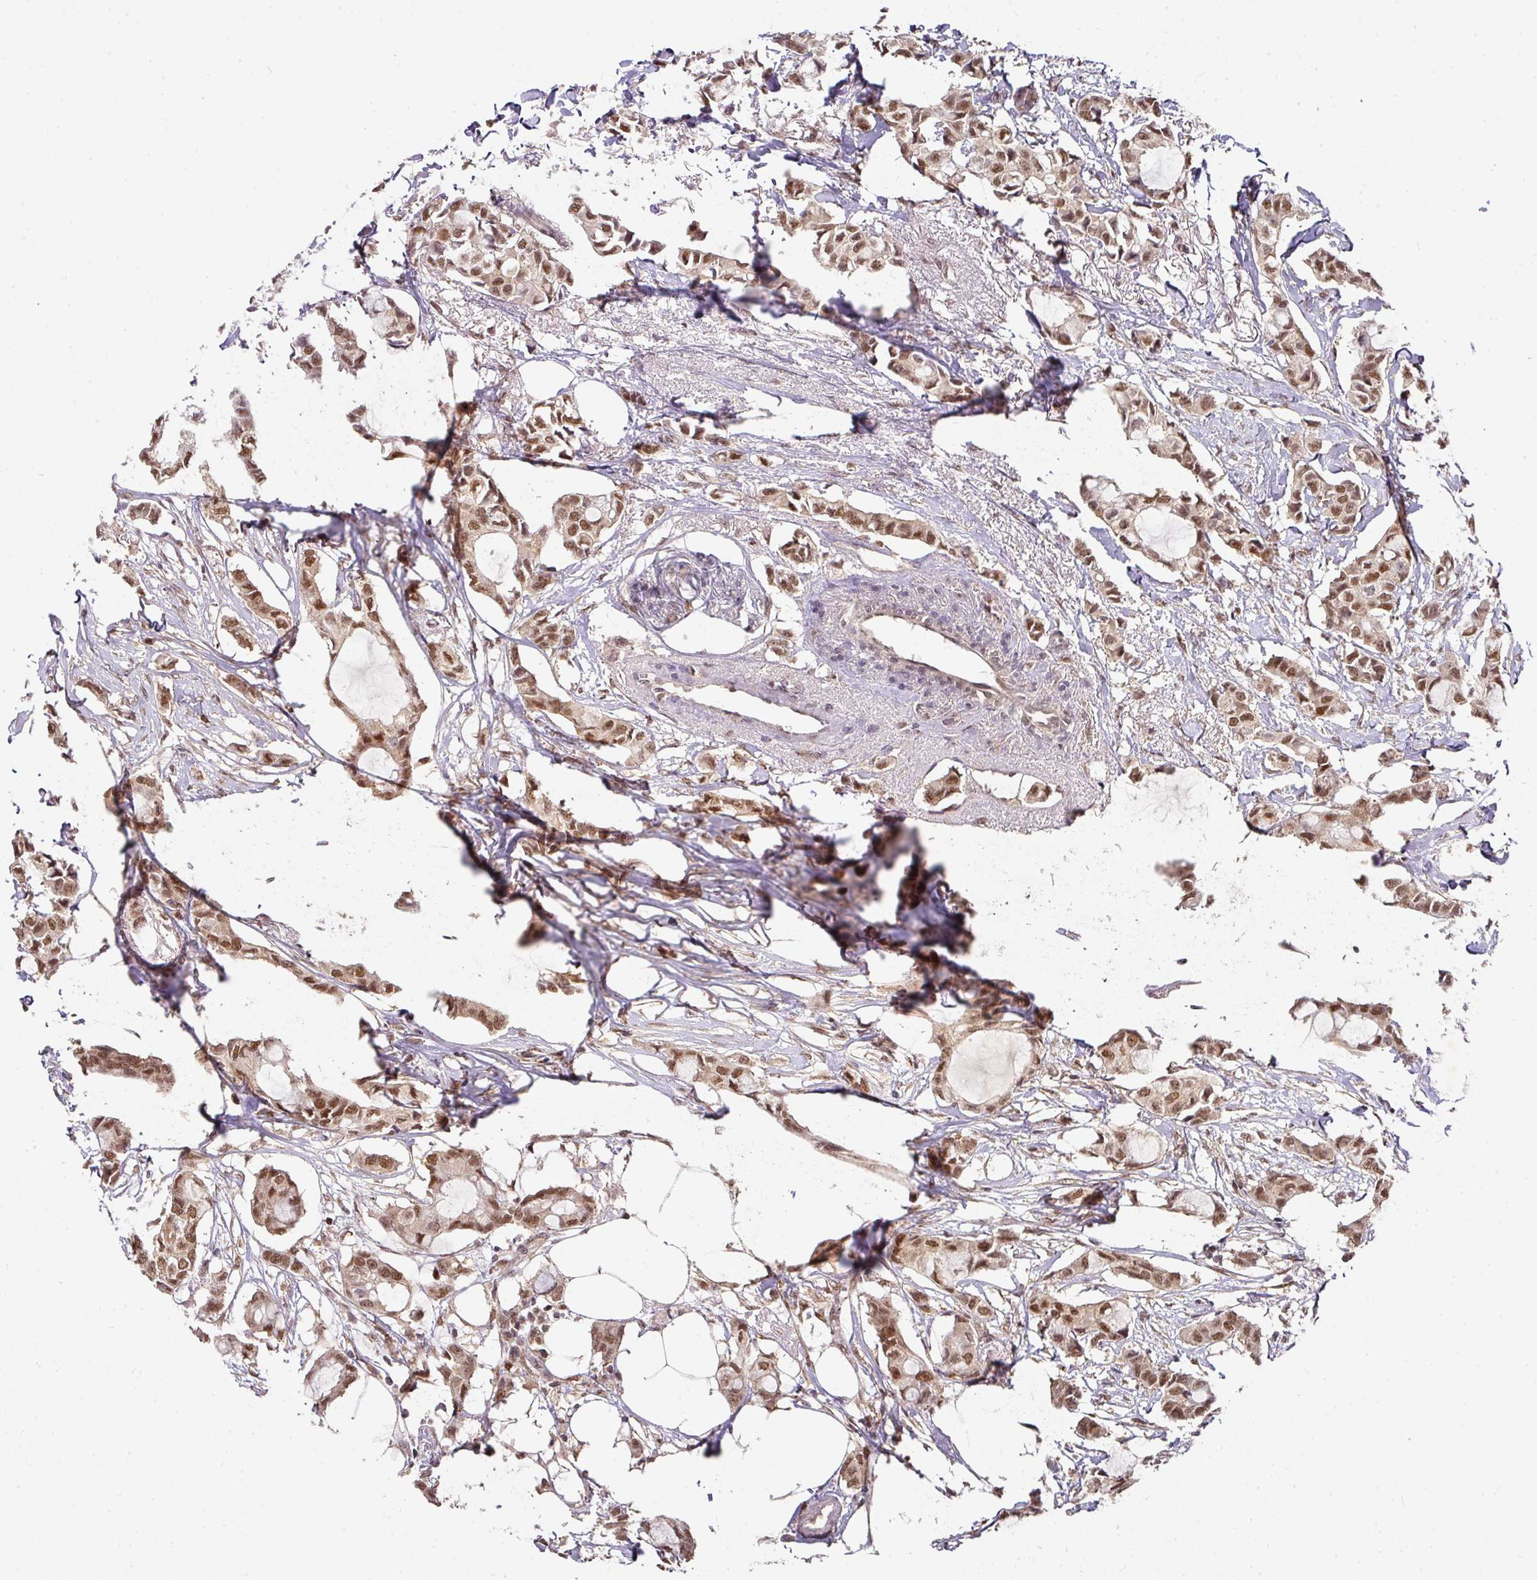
{"staining": {"intensity": "moderate", "quantity": ">75%", "location": "nuclear"}, "tissue": "breast cancer", "cell_type": "Tumor cells", "image_type": "cancer", "snomed": [{"axis": "morphology", "description": "Duct carcinoma"}, {"axis": "topography", "description": "Breast"}], "caption": "High-power microscopy captured an immunohistochemistry (IHC) histopathology image of invasive ductal carcinoma (breast), revealing moderate nuclear positivity in about >75% of tumor cells.", "gene": "RANBP9", "patient": {"sex": "female", "age": 73}}